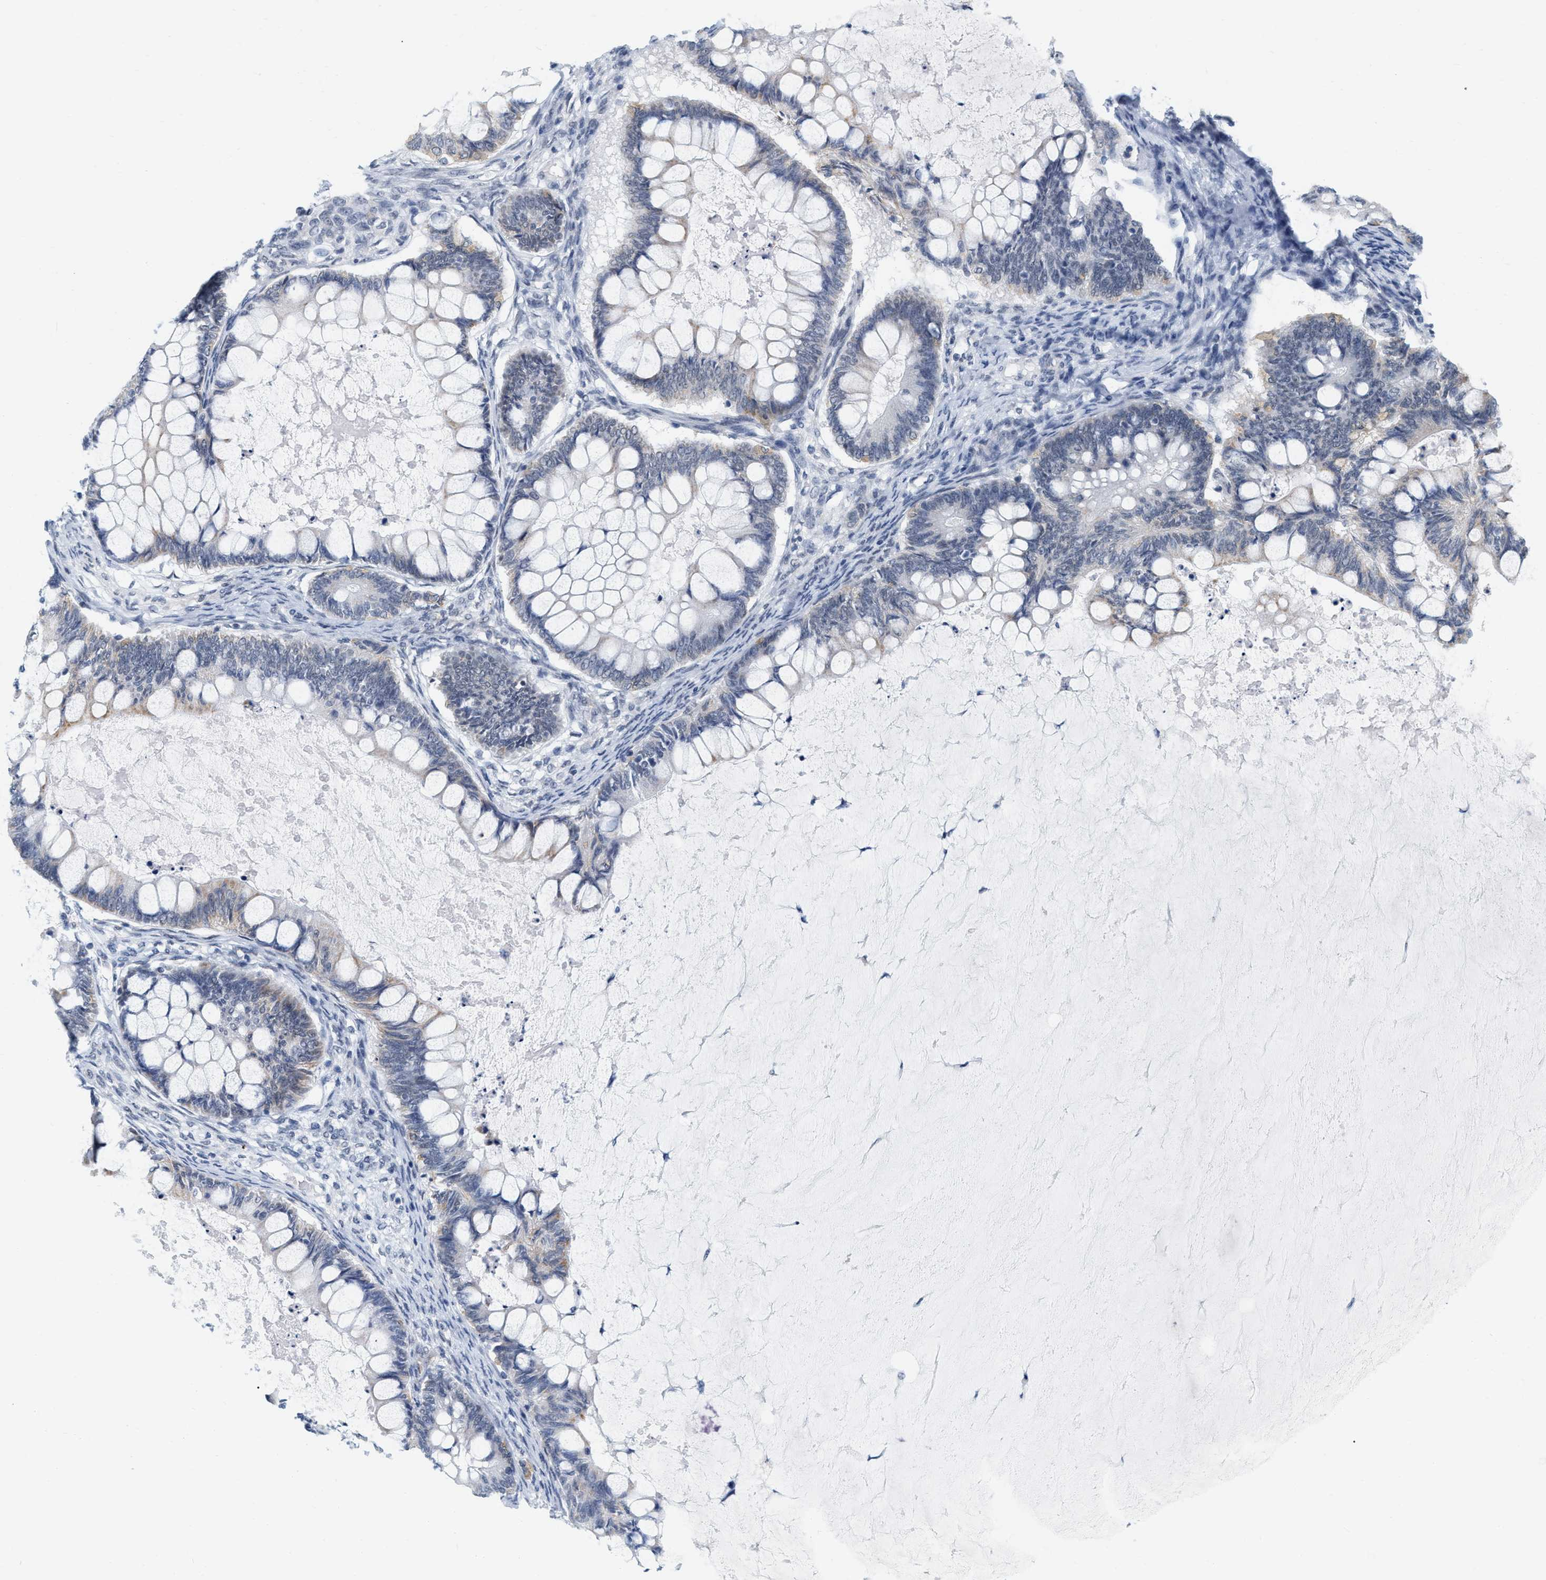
{"staining": {"intensity": "weak", "quantity": "<25%", "location": "cytoplasmic/membranous"}, "tissue": "ovarian cancer", "cell_type": "Tumor cells", "image_type": "cancer", "snomed": [{"axis": "morphology", "description": "Cystadenocarcinoma, mucinous, NOS"}, {"axis": "topography", "description": "Ovary"}], "caption": "Immunohistochemistry (IHC) of ovarian cancer reveals no expression in tumor cells.", "gene": "XIRP1", "patient": {"sex": "female", "age": 61}}